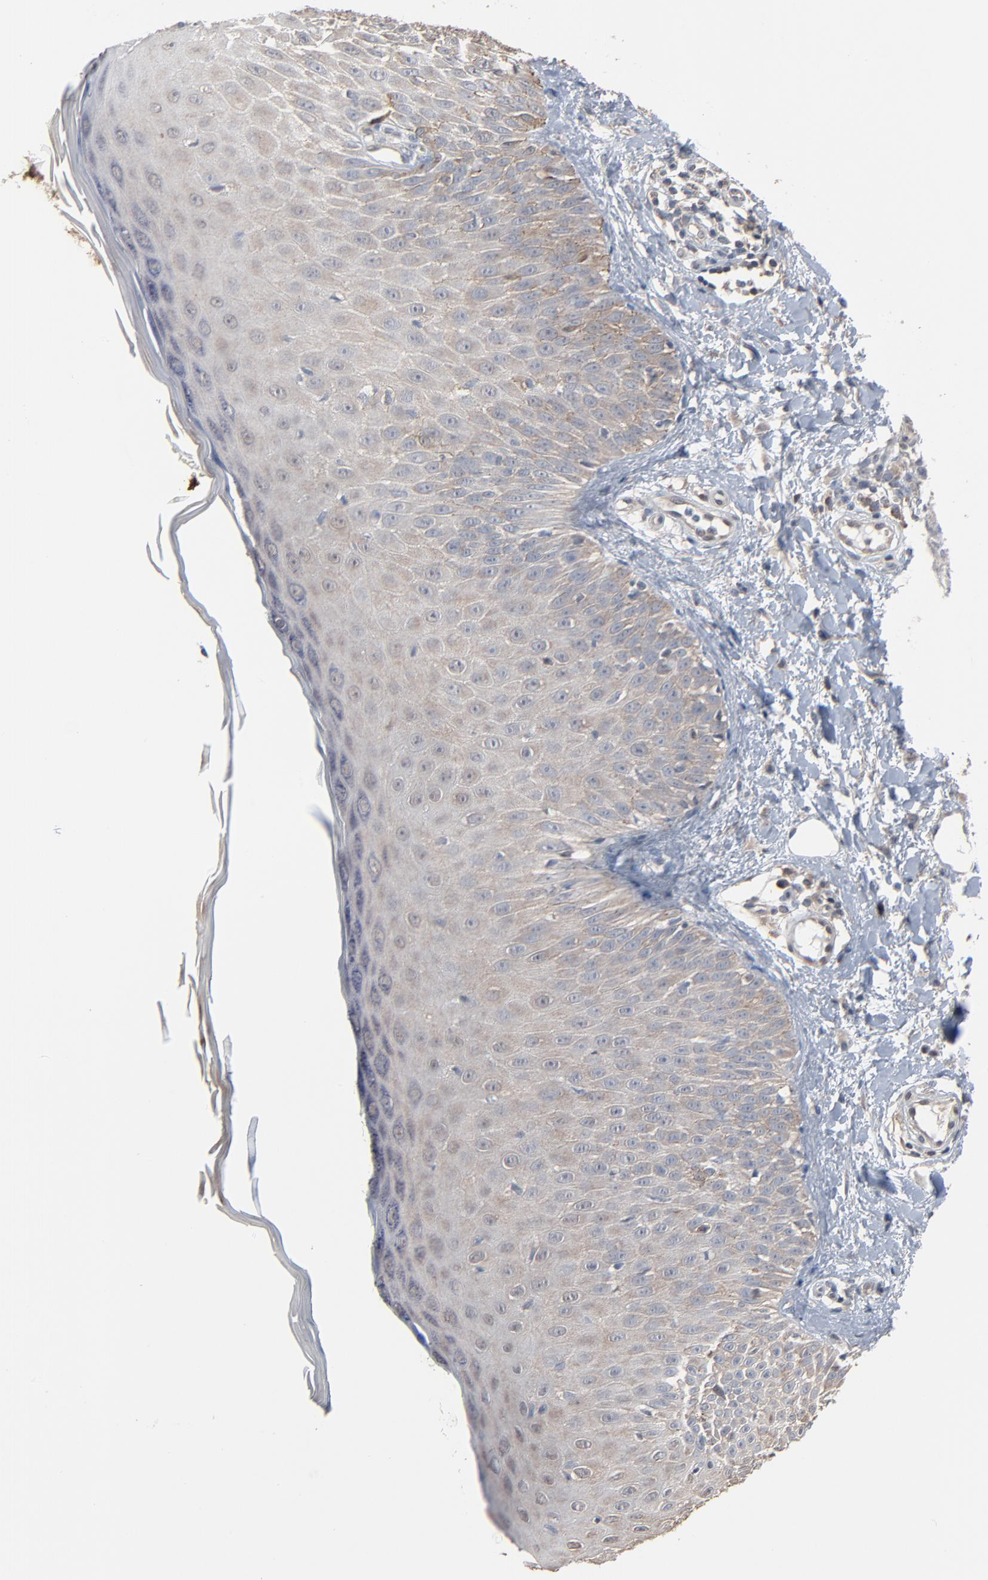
{"staining": {"intensity": "weak", "quantity": ">75%", "location": "cytoplasmic/membranous"}, "tissue": "skin cancer", "cell_type": "Tumor cells", "image_type": "cancer", "snomed": [{"axis": "morphology", "description": "Squamous cell carcinoma, NOS"}, {"axis": "topography", "description": "Skin"}], "caption": "DAB (3,3'-diaminobenzidine) immunohistochemical staining of human squamous cell carcinoma (skin) shows weak cytoplasmic/membranous protein positivity in approximately >75% of tumor cells.", "gene": "CCT5", "patient": {"sex": "male", "age": 24}}